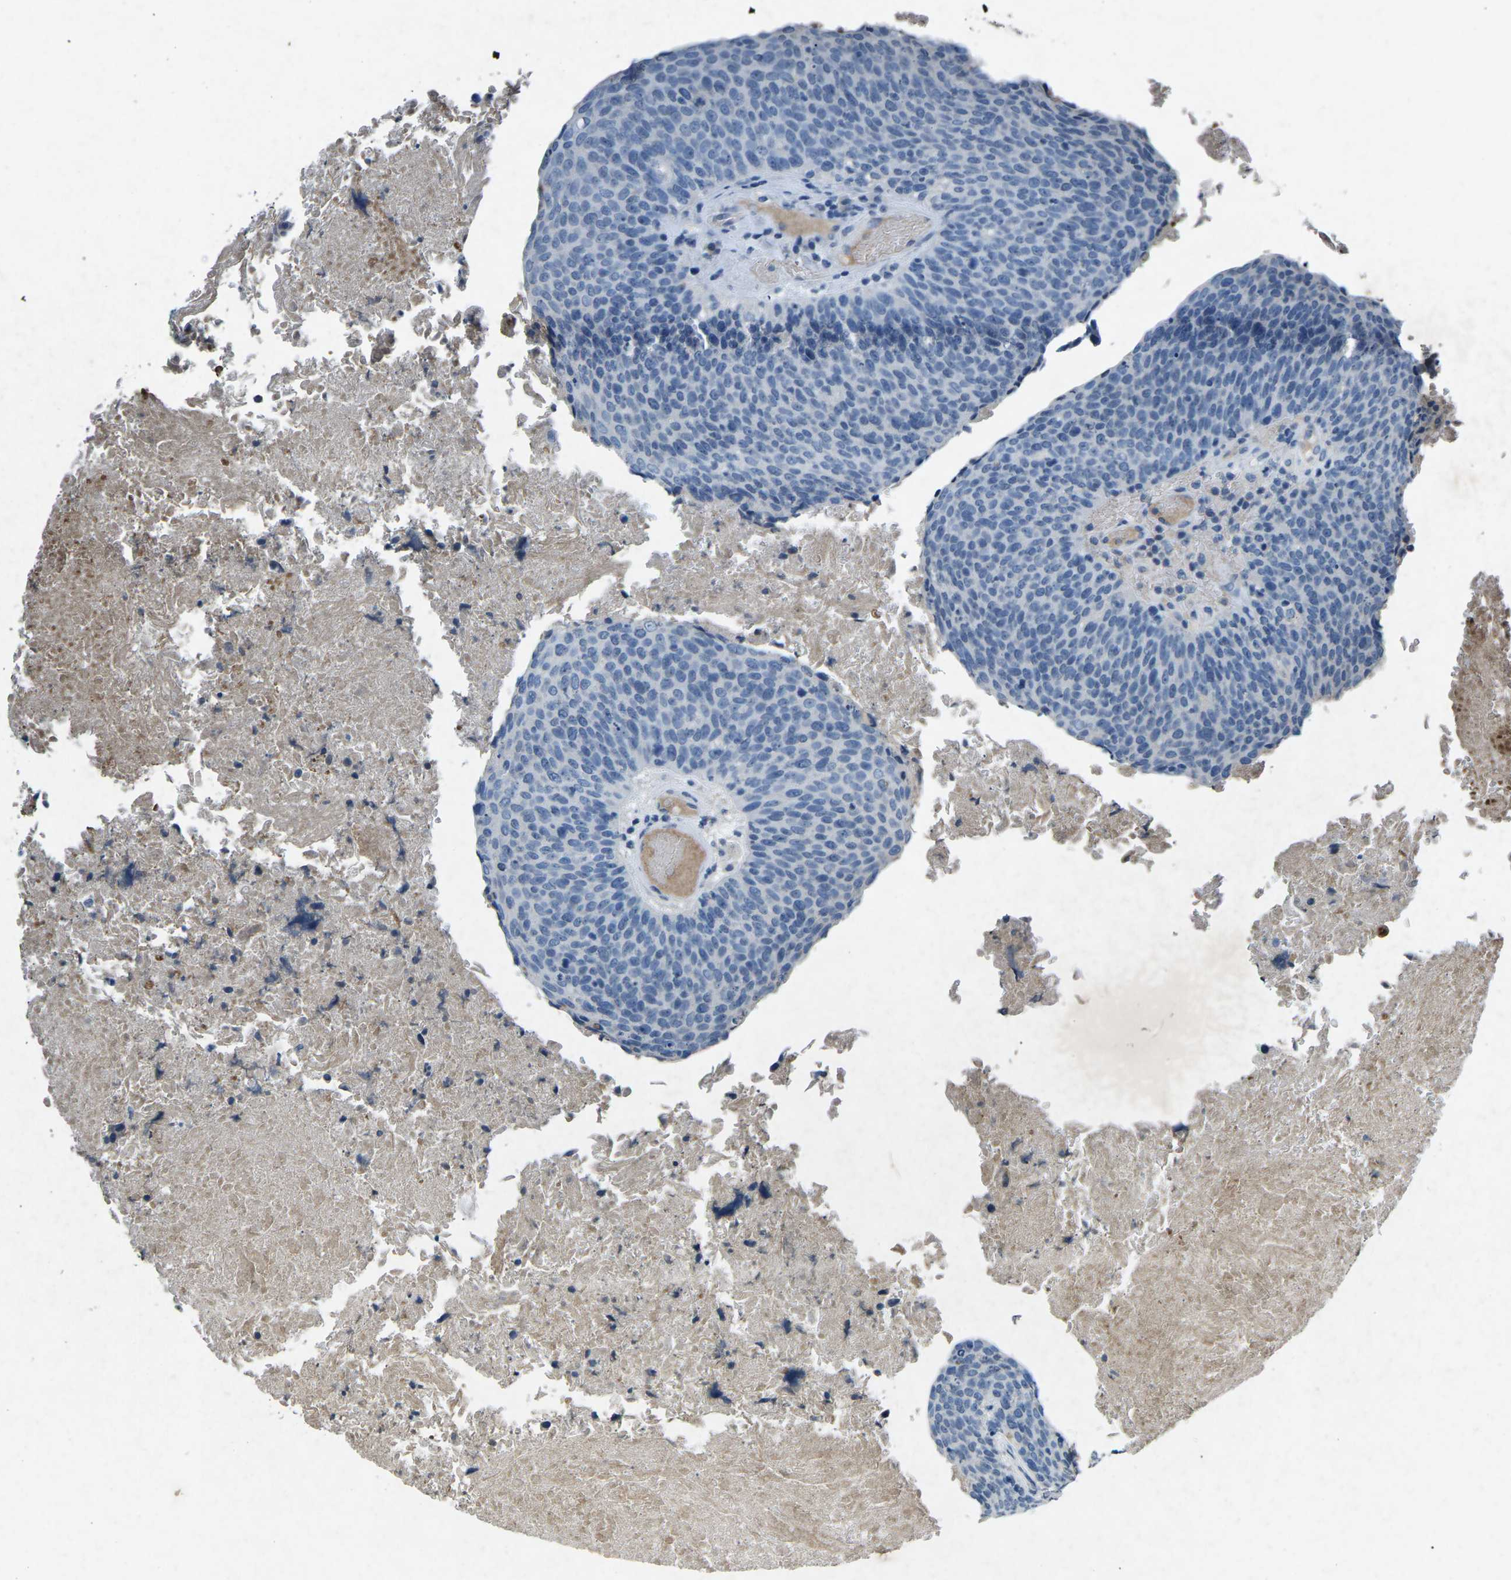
{"staining": {"intensity": "negative", "quantity": "none", "location": "none"}, "tissue": "head and neck cancer", "cell_type": "Tumor cells", "image_type": "cancer", "snomed": [{"axis": "morphology", "description": "Squamous cell carcinoma, NOS"}, {"axis": "morphology", "description": "Squamous cell carcinoma, metastatic, NOS"}, {"axis": "topography", "description": "Lymph node"}, {"axis": "topography", "description": "Head-Neck"}], "caption": "A photomicrograph of head and neck cancer (squamous cell carcinoma) stained for a protein reveals no brown staining in tumor cells.", "gene": "PLG", "patient": {"sex": "male", "age": 62}}